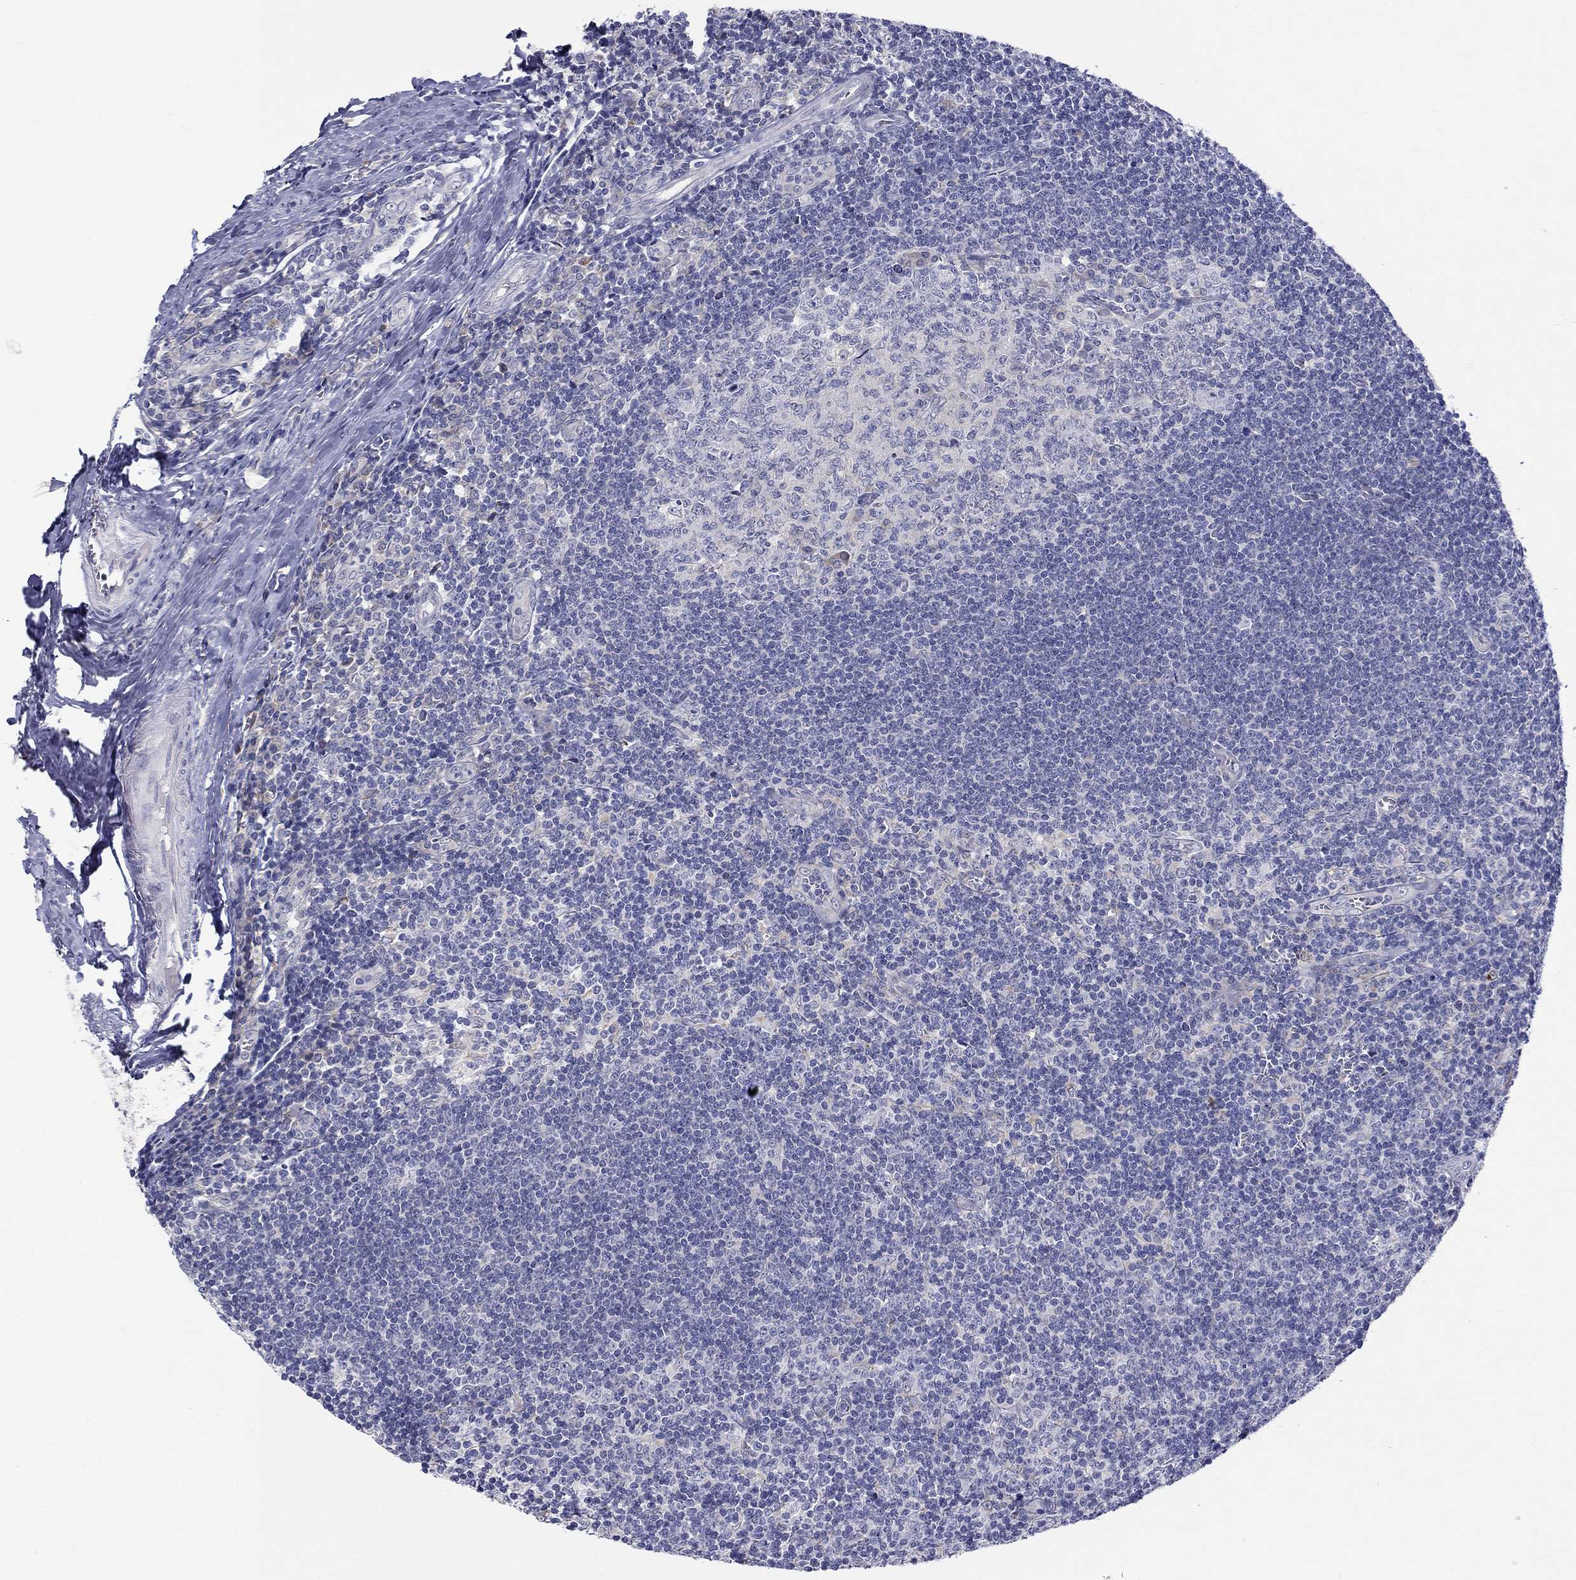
{"staining": {"intensity": "negative", "quantity": "none", "location": "none"}, "tissue": "tonsil", "cell_type": "Germinal center cells", "image_type": "normal", "snomed": [{"axis": "morphology", "description": "Normal tissue, NOS"}, {"axis": "topography", "description": "Tonsil"}], "caption": "Immunohistochemical staining of normal human tonsil shows no significant expression in germinal center cells. The staining was performed using DAB (3,3'-diaminobenzidine) to visualize the protein expression in brown, while the nuclei were stained in blue with hematoxylin (Magnification: 20x).", "gene": "QRFPR", "patient": {"sex": "male", "age": 33}}